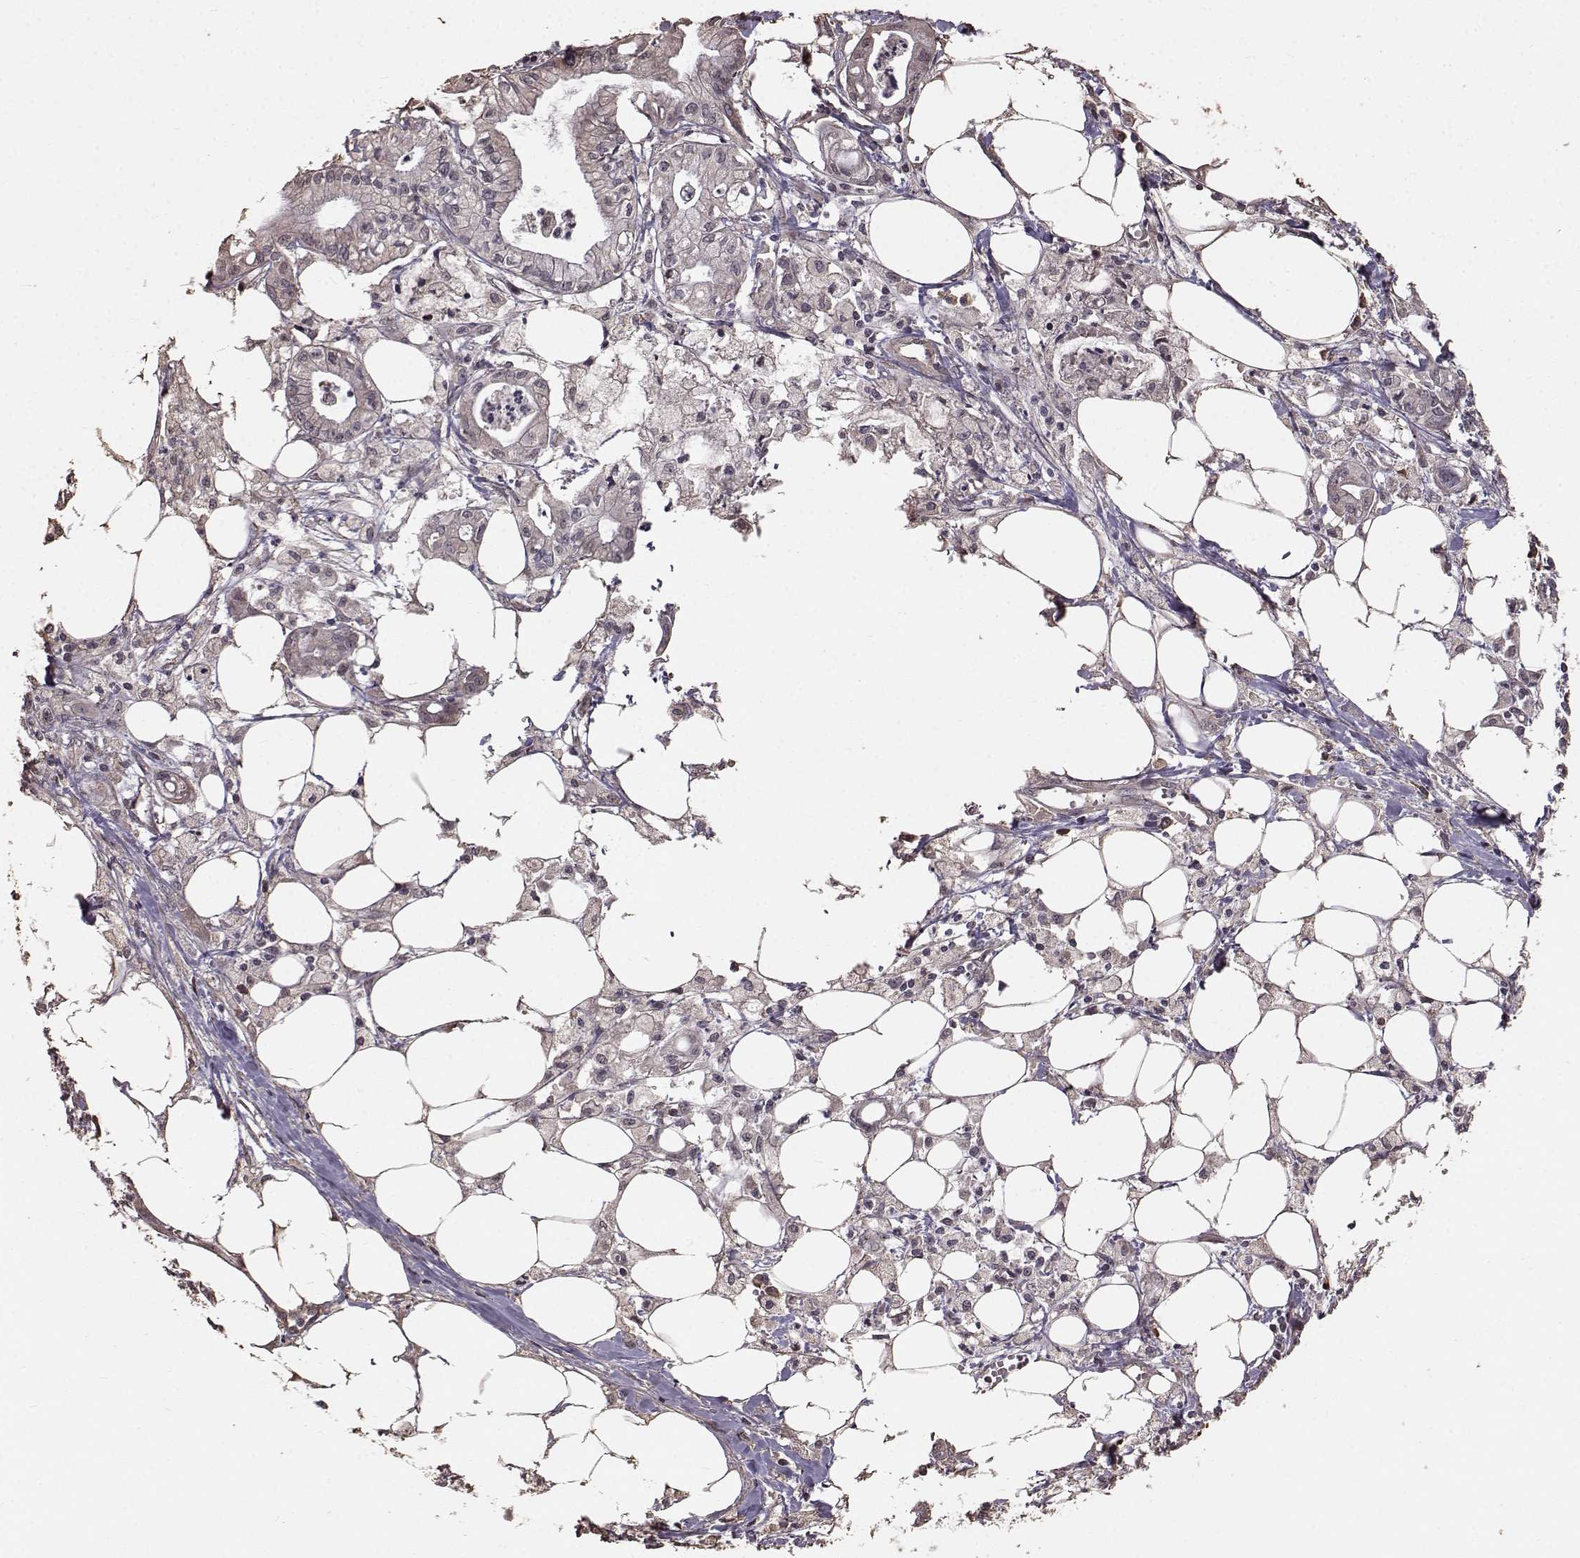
{"staining": {"intensity": "strong", "quantity": "<25%", "location": "cytoplasmic/membranous"}, "tissue": "pancreatic cancer", "cell_type": "Tumor cells", "image_type": "cancer", "snomed": [{"axis": "morphology", "description": "Adenocarcinoma, NOS"}, {"axis": "topography", "description": "Pancreas"}], "caption": "IHC histopathology image of pancreatic cancer (adenocarcinoma) stained for a protein (brown), which shows medium levels of strong cytoplasmic/membranous positivity in approximately <25% of tumor cells.", "gene": "USP15", "patient": {"sex": "male", "age": 71}}